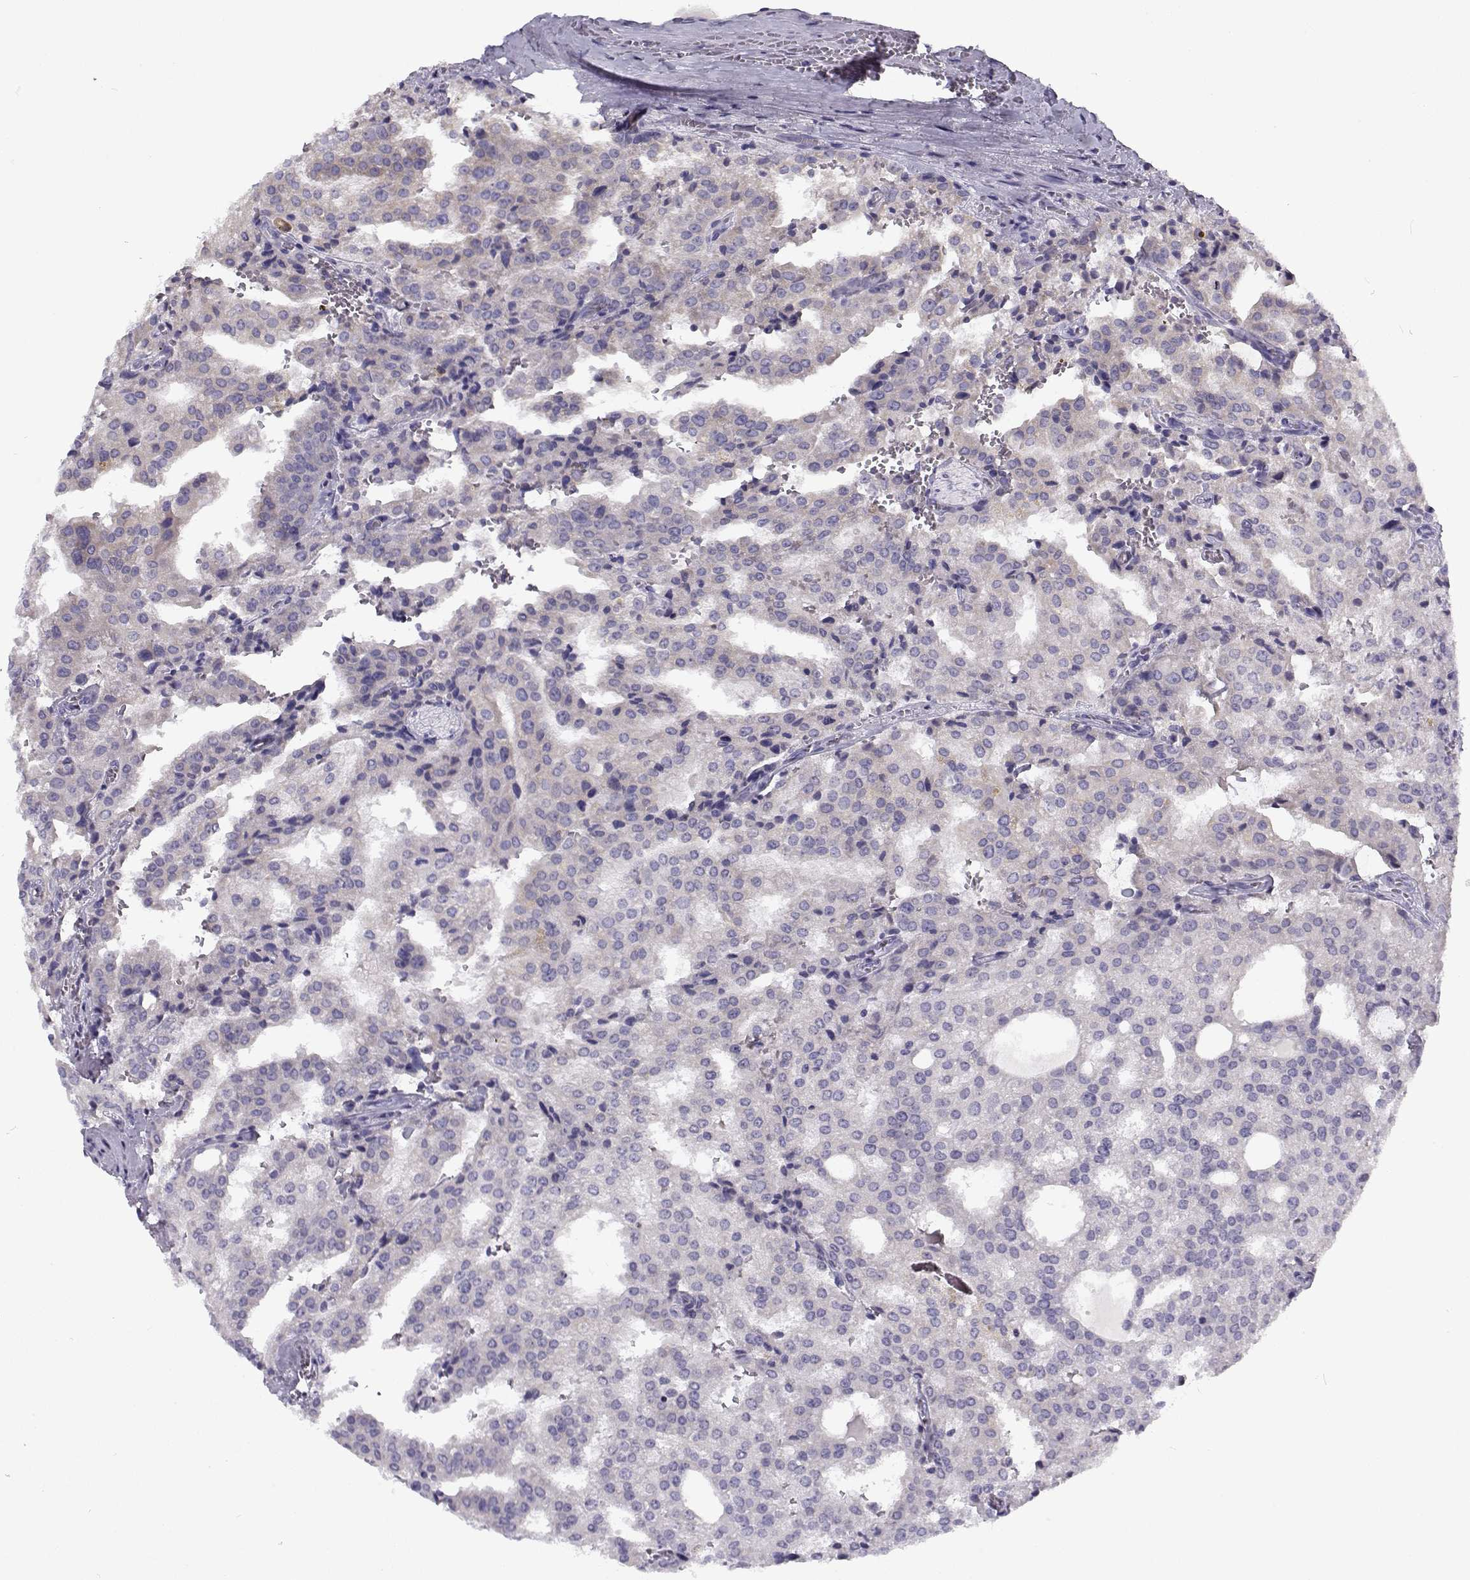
{"staining": {"intensity": "negative", "quantity": "none", "location": "none"}, "tissue": "prostate cancer", "cell_type": "Tumor cells", "image_type": "cancer", "snomed": [{"axis": "morphology", "description": "Adenocarcinoma, High grade"}, {"axis": "topography", "description": "Prostate"}], "caption": "Immunohistochemistry histopathology image of prostate high-grade adenocarcinoma stained for a protein (brown), which demonstrates no expression in tumor cells.", "gene": "FAM166A", "patient": {"sex": "male", "age": 68}}